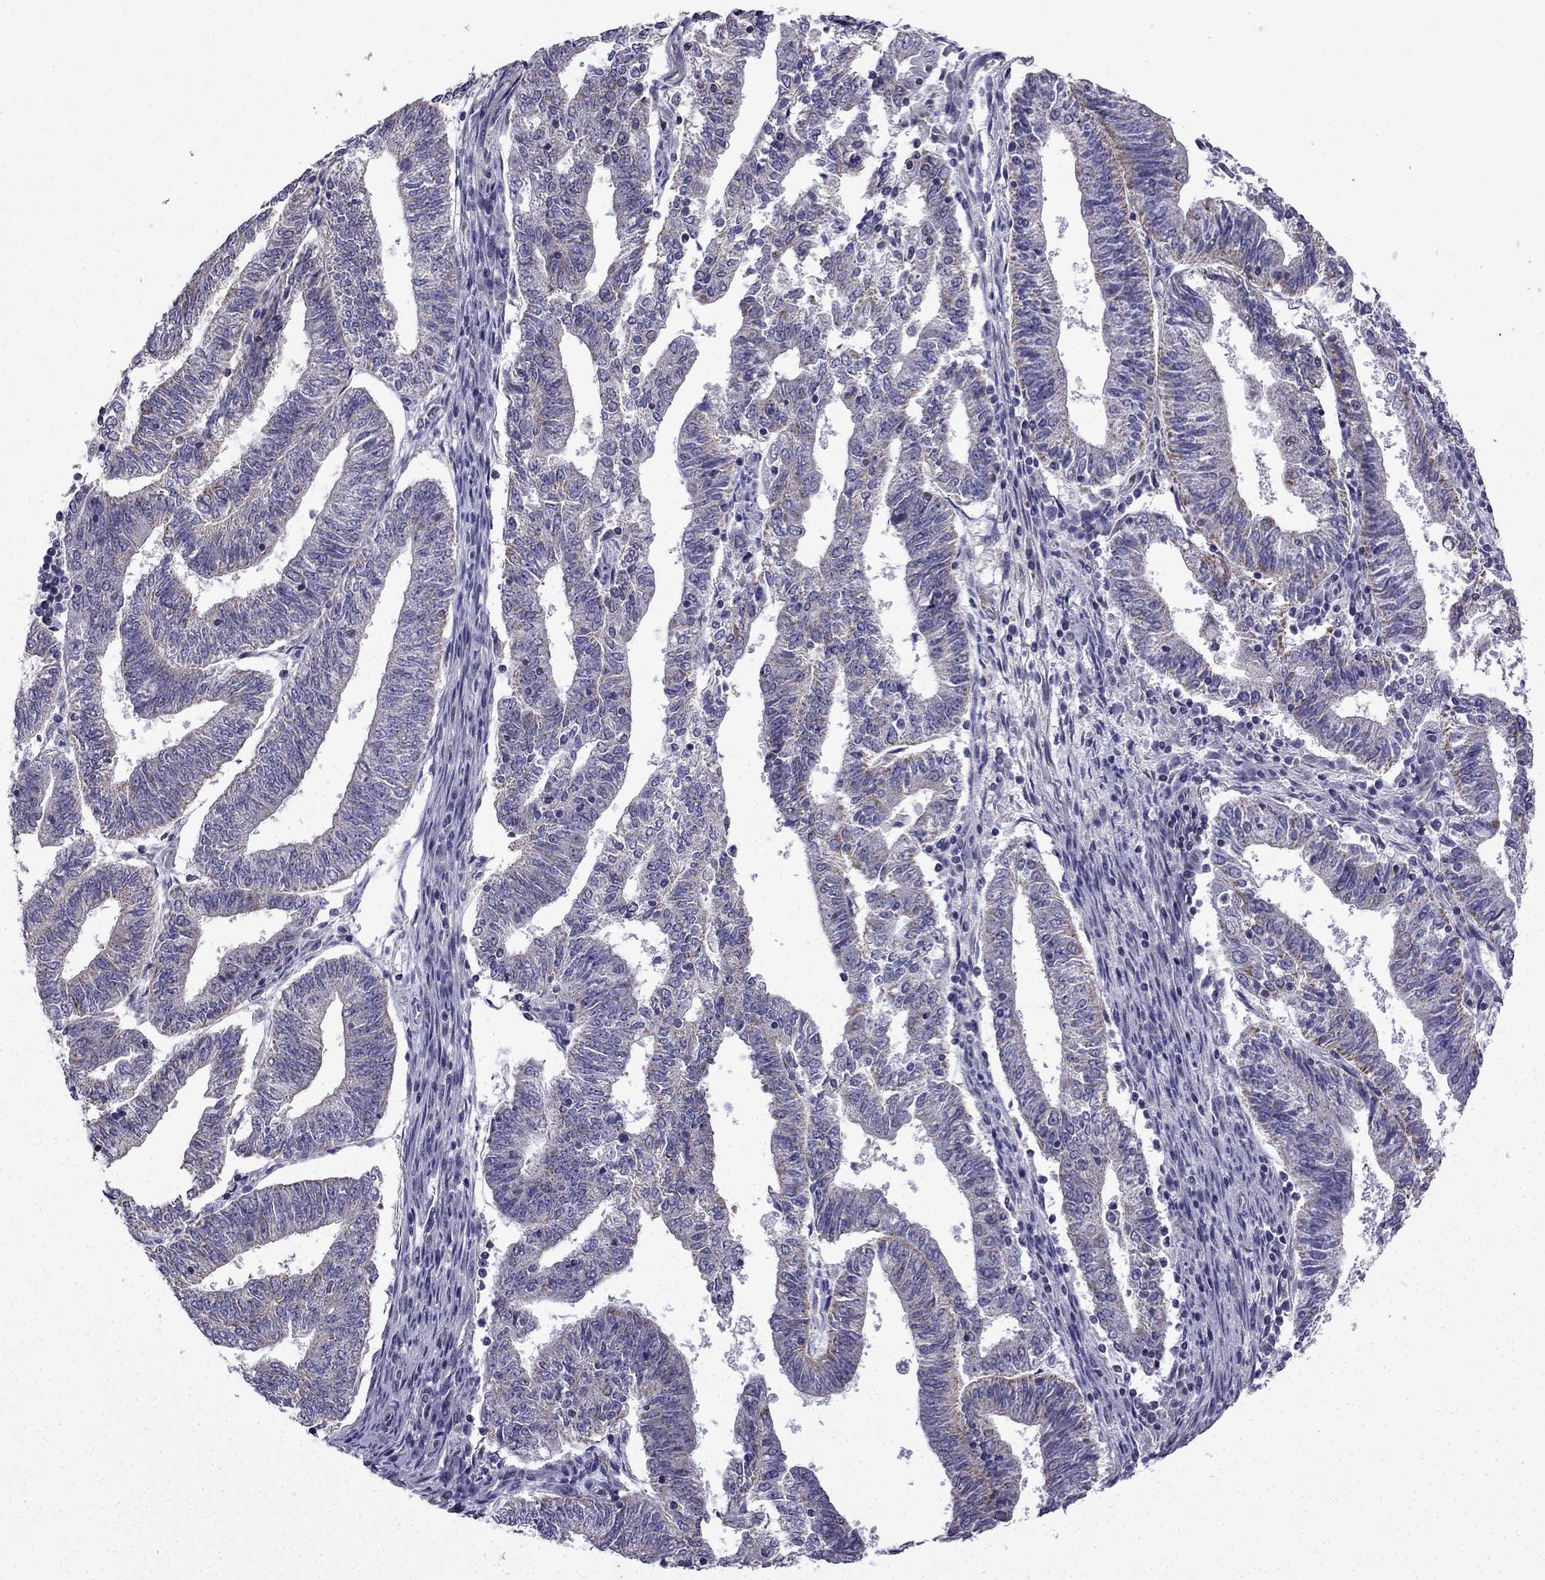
{"staining": {"intensity": "negative", "quantity": "none", "location": "none"}, "tissue": "endometrial cancer", "cell_type": "Tumor cells", "image_type": "cancer", "snomed": [{"axis": "morphology", "description": "Adenocarcinoma, NOS"}, {"axis": "topography", "description": "Endometrium"}], "caption": "Immunohistochemistry of human endometrial cancer (adenocarcinoma) shows no staining in tumor cells.", "gene": "SLC6A2", "patient": {"sex": "female", "age": 82}}